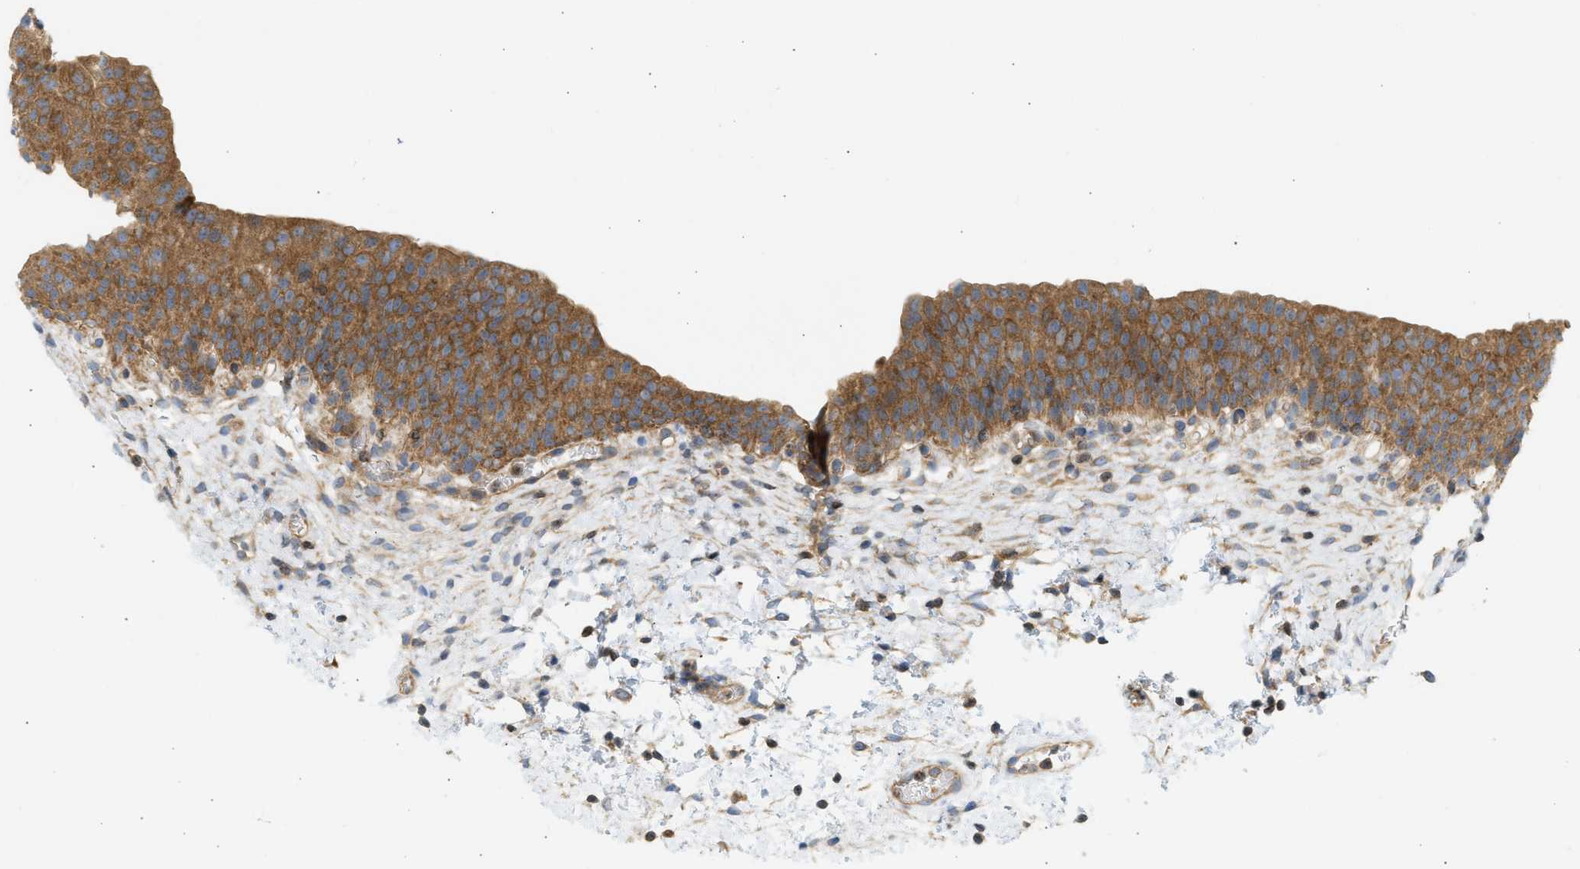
{"staining": {"intensity": "moderate", "quantity": ">75%", "location": "cytoplasmic/membranous"}, "tissue": "urinary bladder", "cell_type": "Urothelial cells", "image_type": "normal", "snomed": [{"axis": "morphology", "description": "Normal tissue, NOS"}, {"axis": "topography", "description": "Urinary bladder"}], "caption": "High-power microscopy captured an IHC image of benign urinary bladder, revealing moderate cytoplasmic/membranous staining in about >75% of urothelial cells. (DAB = brown stain, brightfield microscopy at high magnification).", "gene": "STRN", "patient": {"sex": "male", "age": 37}}